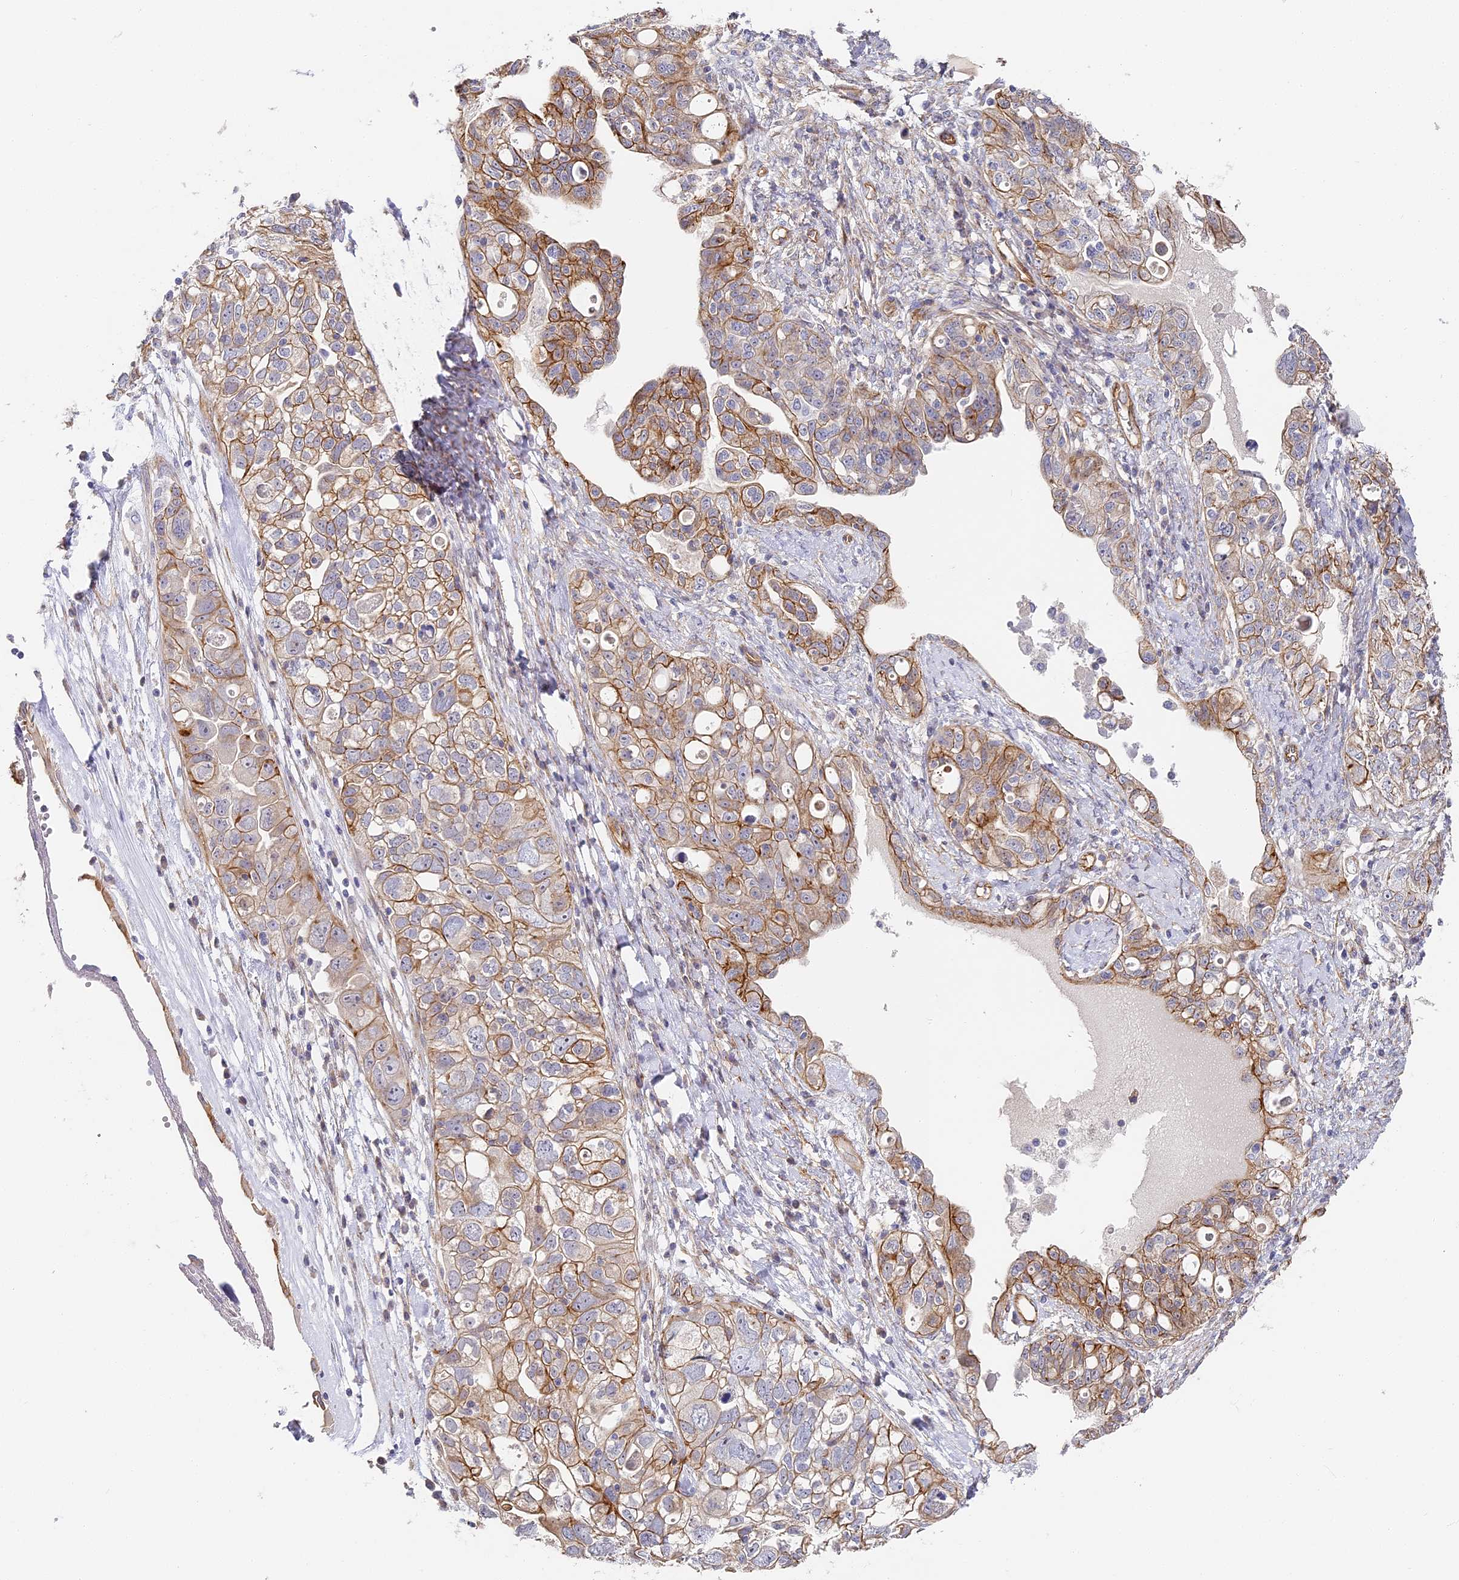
{"staining": {"intensity": "moderate", "quantity": ">75%", "location": "cytoplasmic/membranous"}, "tissue": "ovarian cancer", "cell_type": "Tumor cells", "image_type": "cancer", "snomed": [{"axis": "morphology", "description": "Carcinoma, NOS"}, {"axis": "morphology", "description": "Cystadenocarcinoma, serous, NOS"}, {"axis": "topography", "description": "Ovary"}], "caption": "An IHC micrograph of tumor tissue is shown. Protein staining in brown shows moderate cytoplasmic/membranous positivity in ovarian carcinoma within tumor cells.", "gene": "CCDC30", "patient": {"sex": "female", "age": 69}}